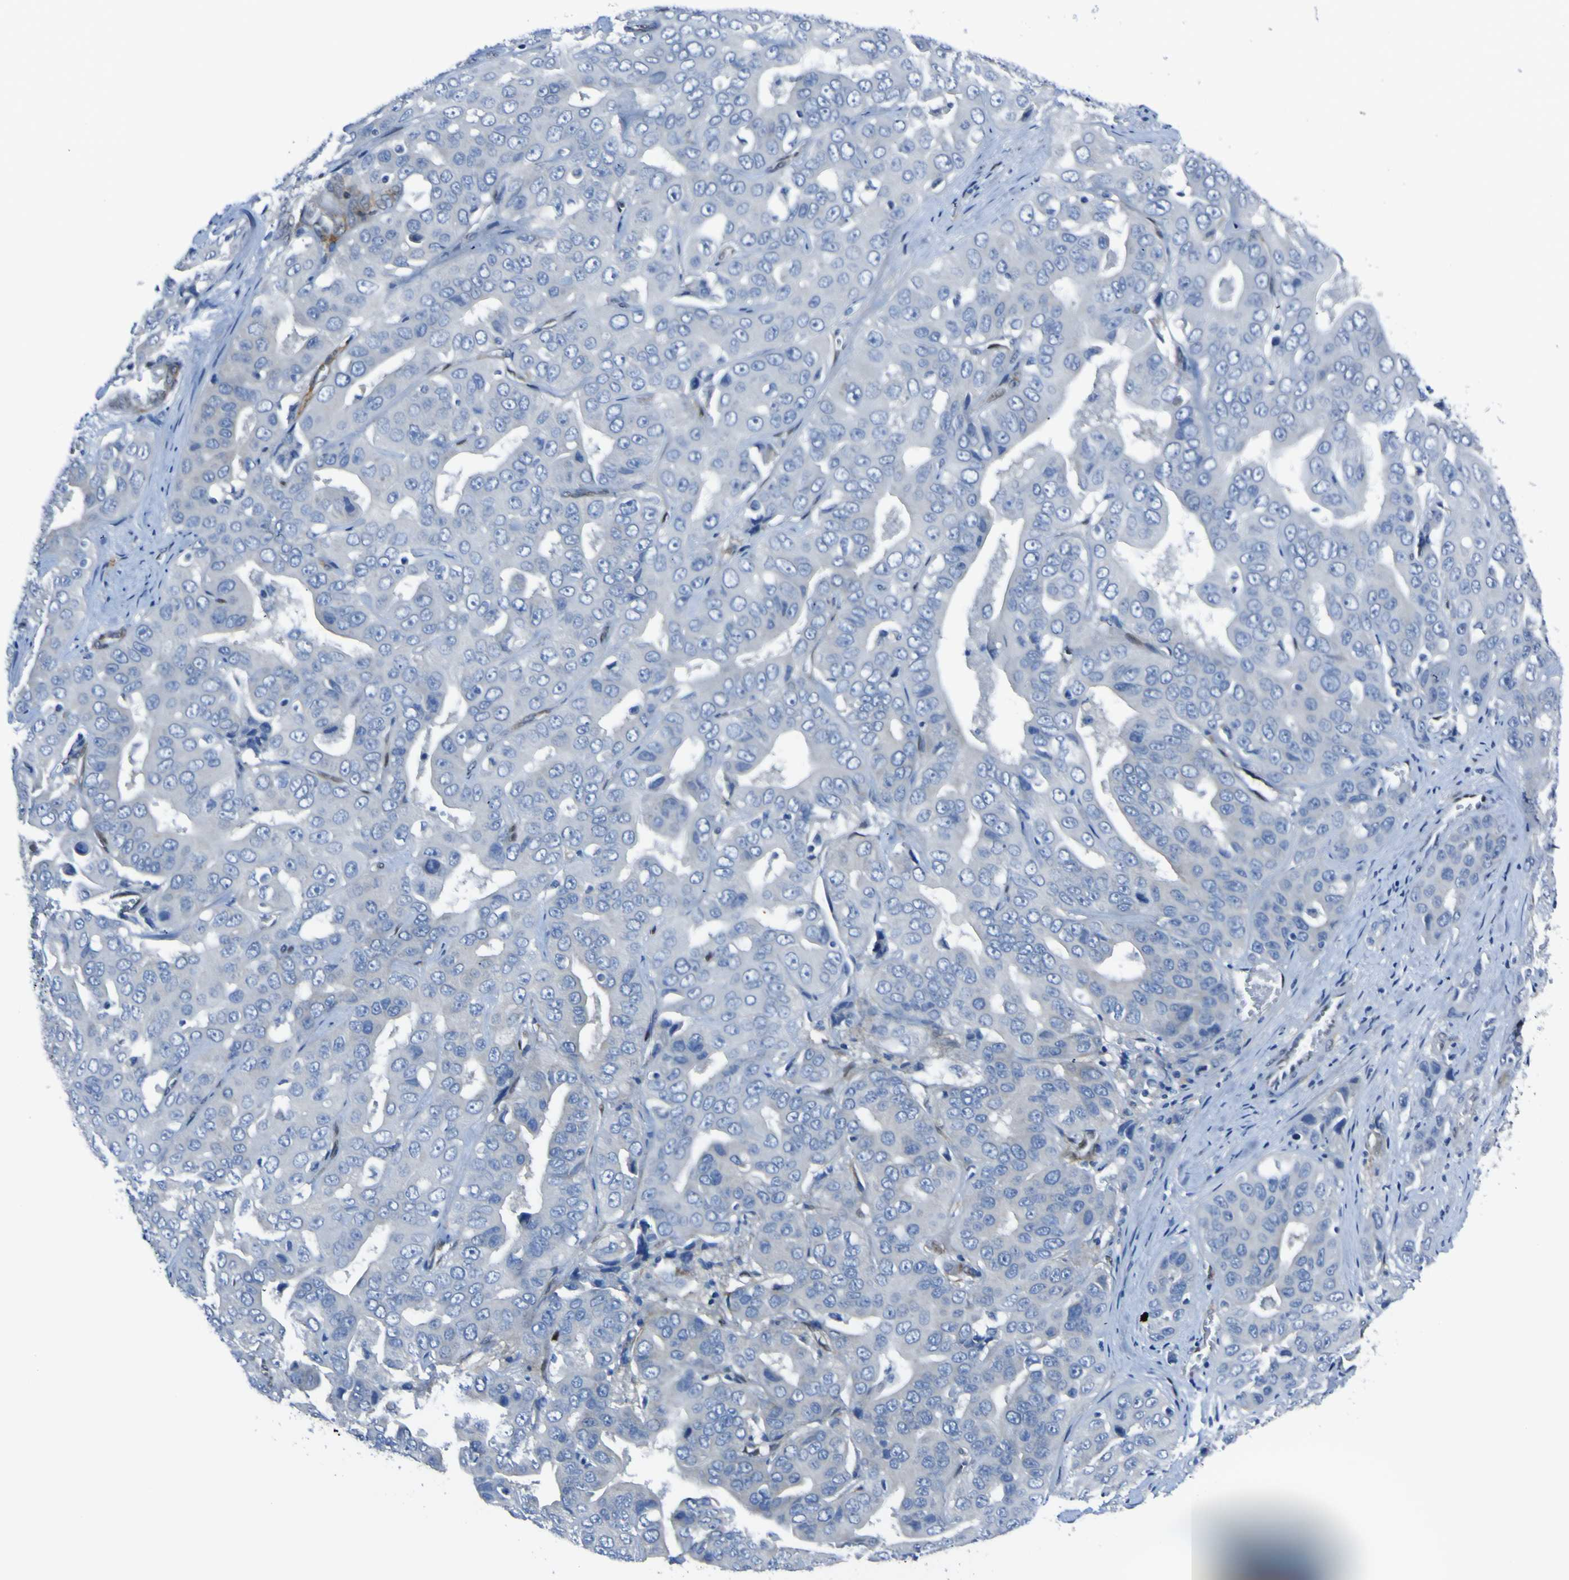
{"staining": {"intensity": "negative", "quantity": "none", "location": "none"}, "tissue": "liver cancer", "cell_type": "Tumor cells", "image_type": "cancer", "snomed": [{"axis": "morphology", "description": "Cholangiocarcinoma"}, {"axis": "topography", "description": "Liver"}], "caption": "The histopathology image reveals no significant staining in tumor cells of liver cancer.", "gene": "LRRN1", "patient": {"sex": "female", "age": 52}}